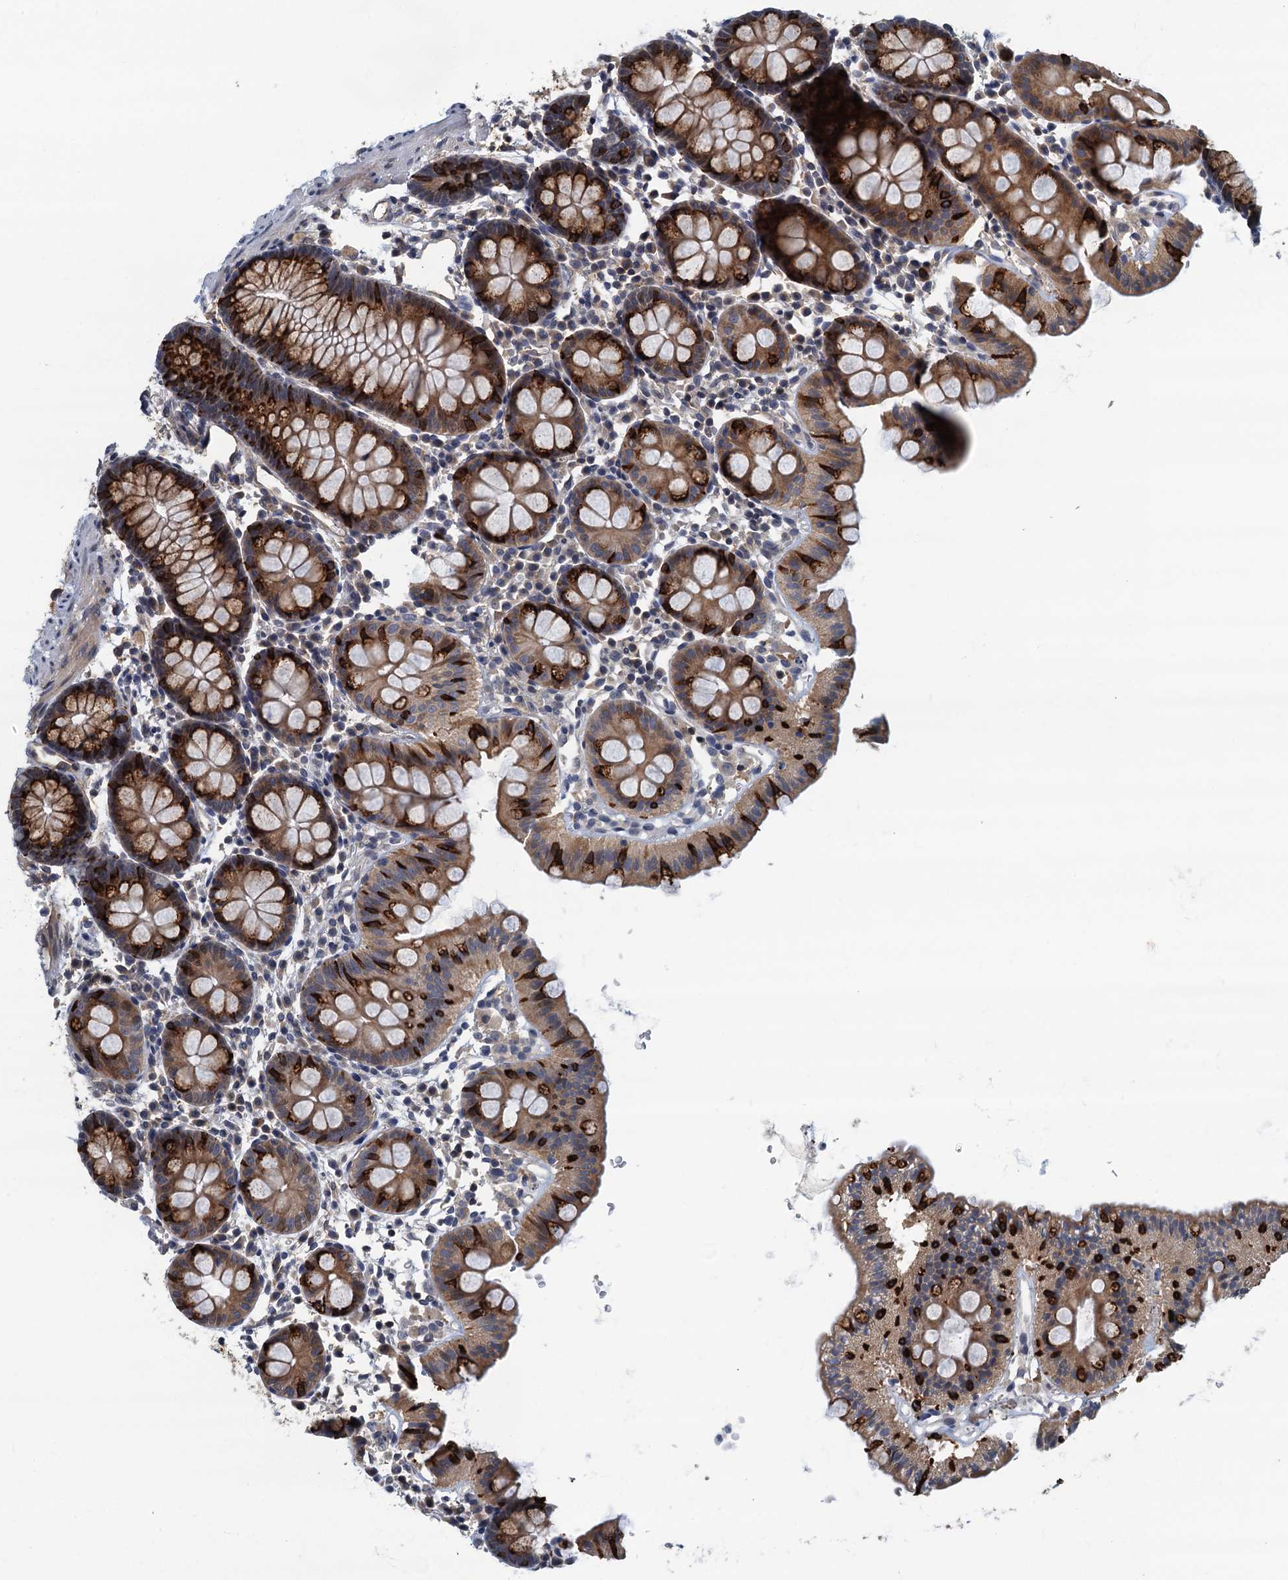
{"staining": {"intensity": "weak", "quantity": ">75%", "location": "cytoplasmic/membranous"}, "tissue": "colon", "cell_type": "Endothelial cells", "image_type": "normal", "snomed": [{"axis": "morphology", "description": "Normal tissue, NOS"}, {"axis": "topography", "description": "Colon"}], "caption": "The image reveals immunohistochemical staining of benign colon. There is weak cytoplasmic/membranous positivity is seen in about >75% of endothelial cells. Nuclei are stained in blue.", "gene": "CKAP2L", "patient": {"sex": "male", "age": 75}}